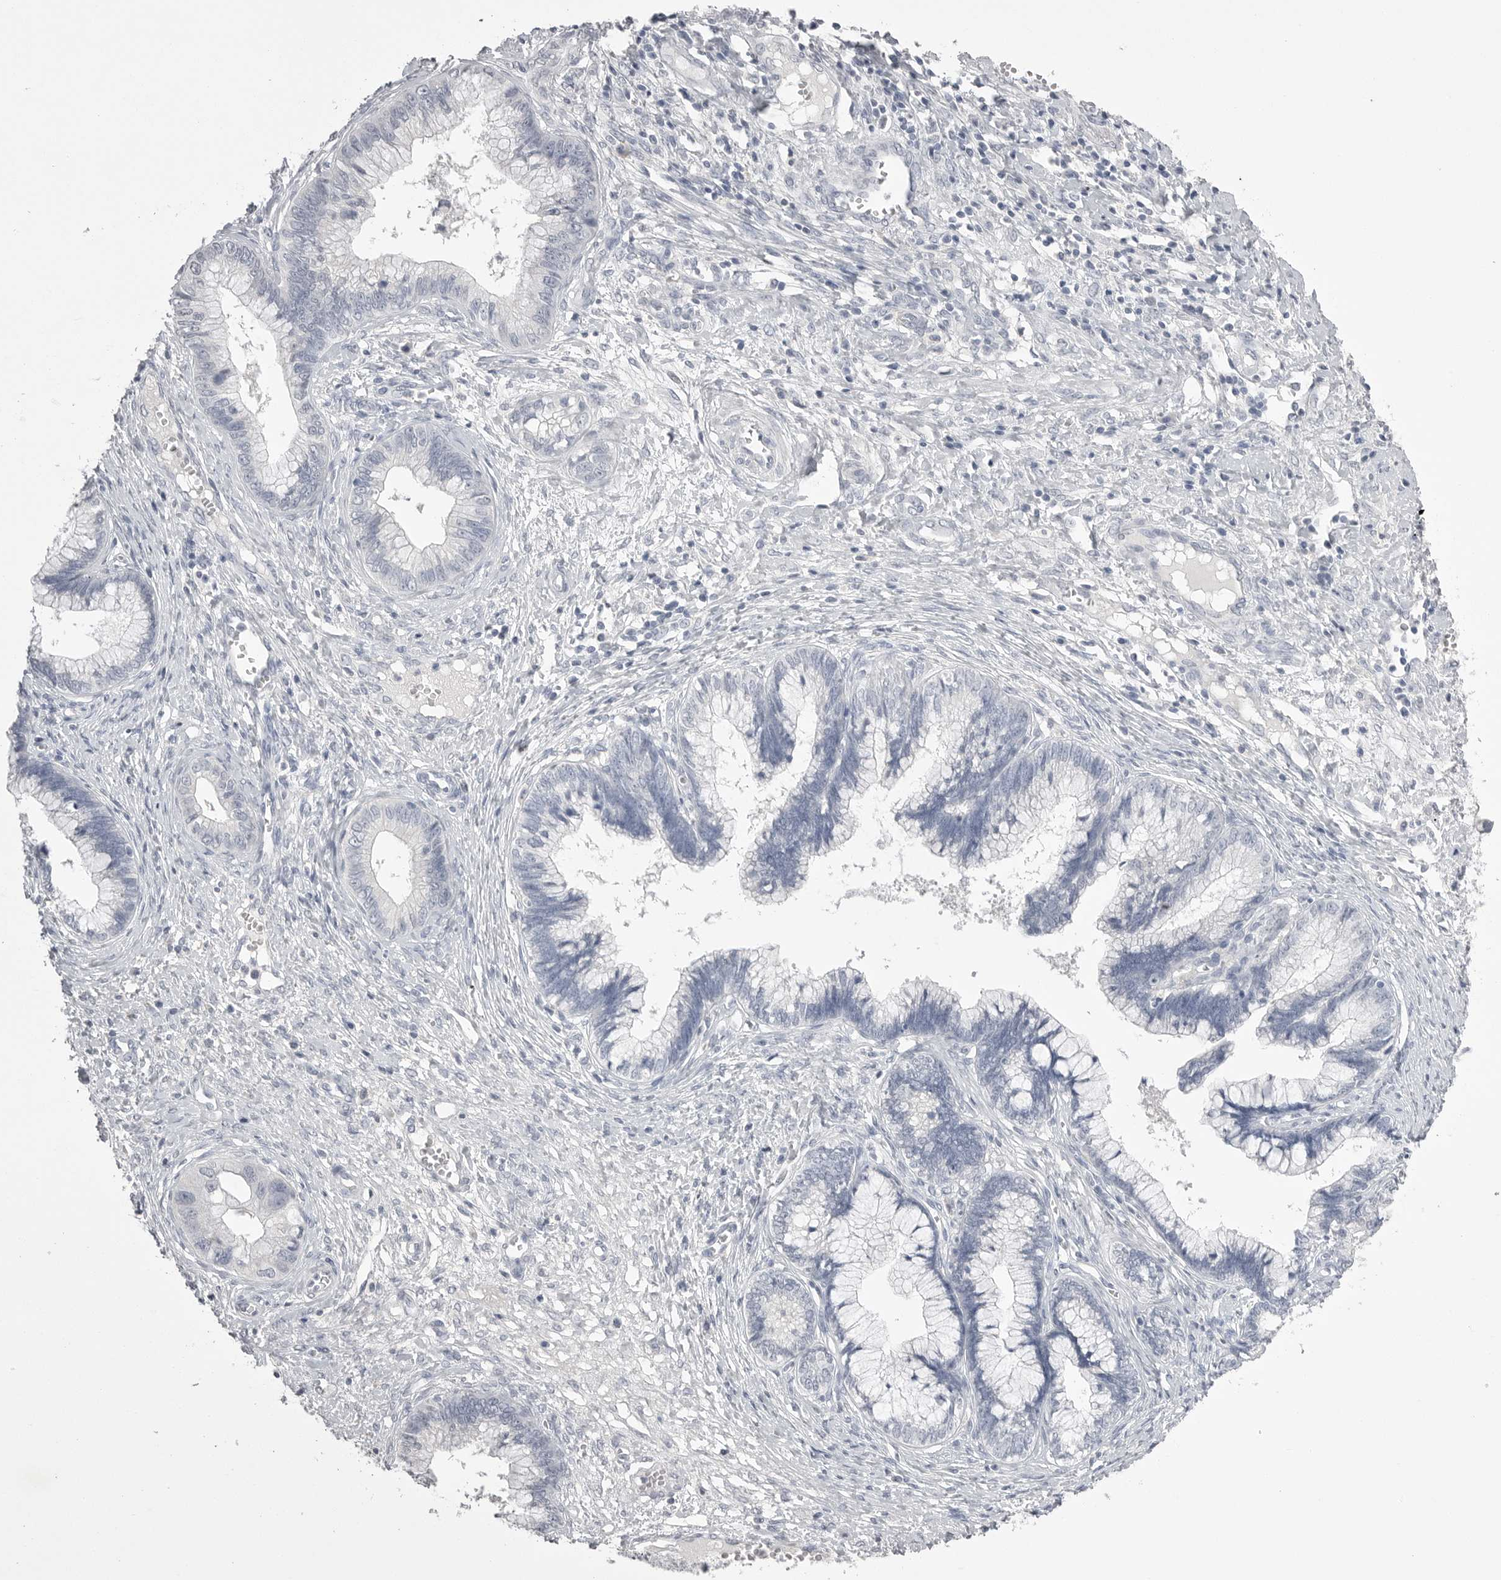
{"staining": {"intensity": "negative", "quantity": "none", "location": "none"}, "tissue": "cervical cancer", "cell_type": "Tumor cells", "image_type": "cancer", "snomed": [{"axis": "morphology", "description": "Adenocarcinoma, NOS"}, {"axis": "topography", "description": "Cervix"}], "caption": "High magnification brightfield microscopy of cervical cancer (adenocarcinoma) stained with DAB (brown) and counterstained with hematoxylin (blue): tumor cells show no significant staining.", "gene": "CPB1", "patient": {"sex": "female", "age": 44}}